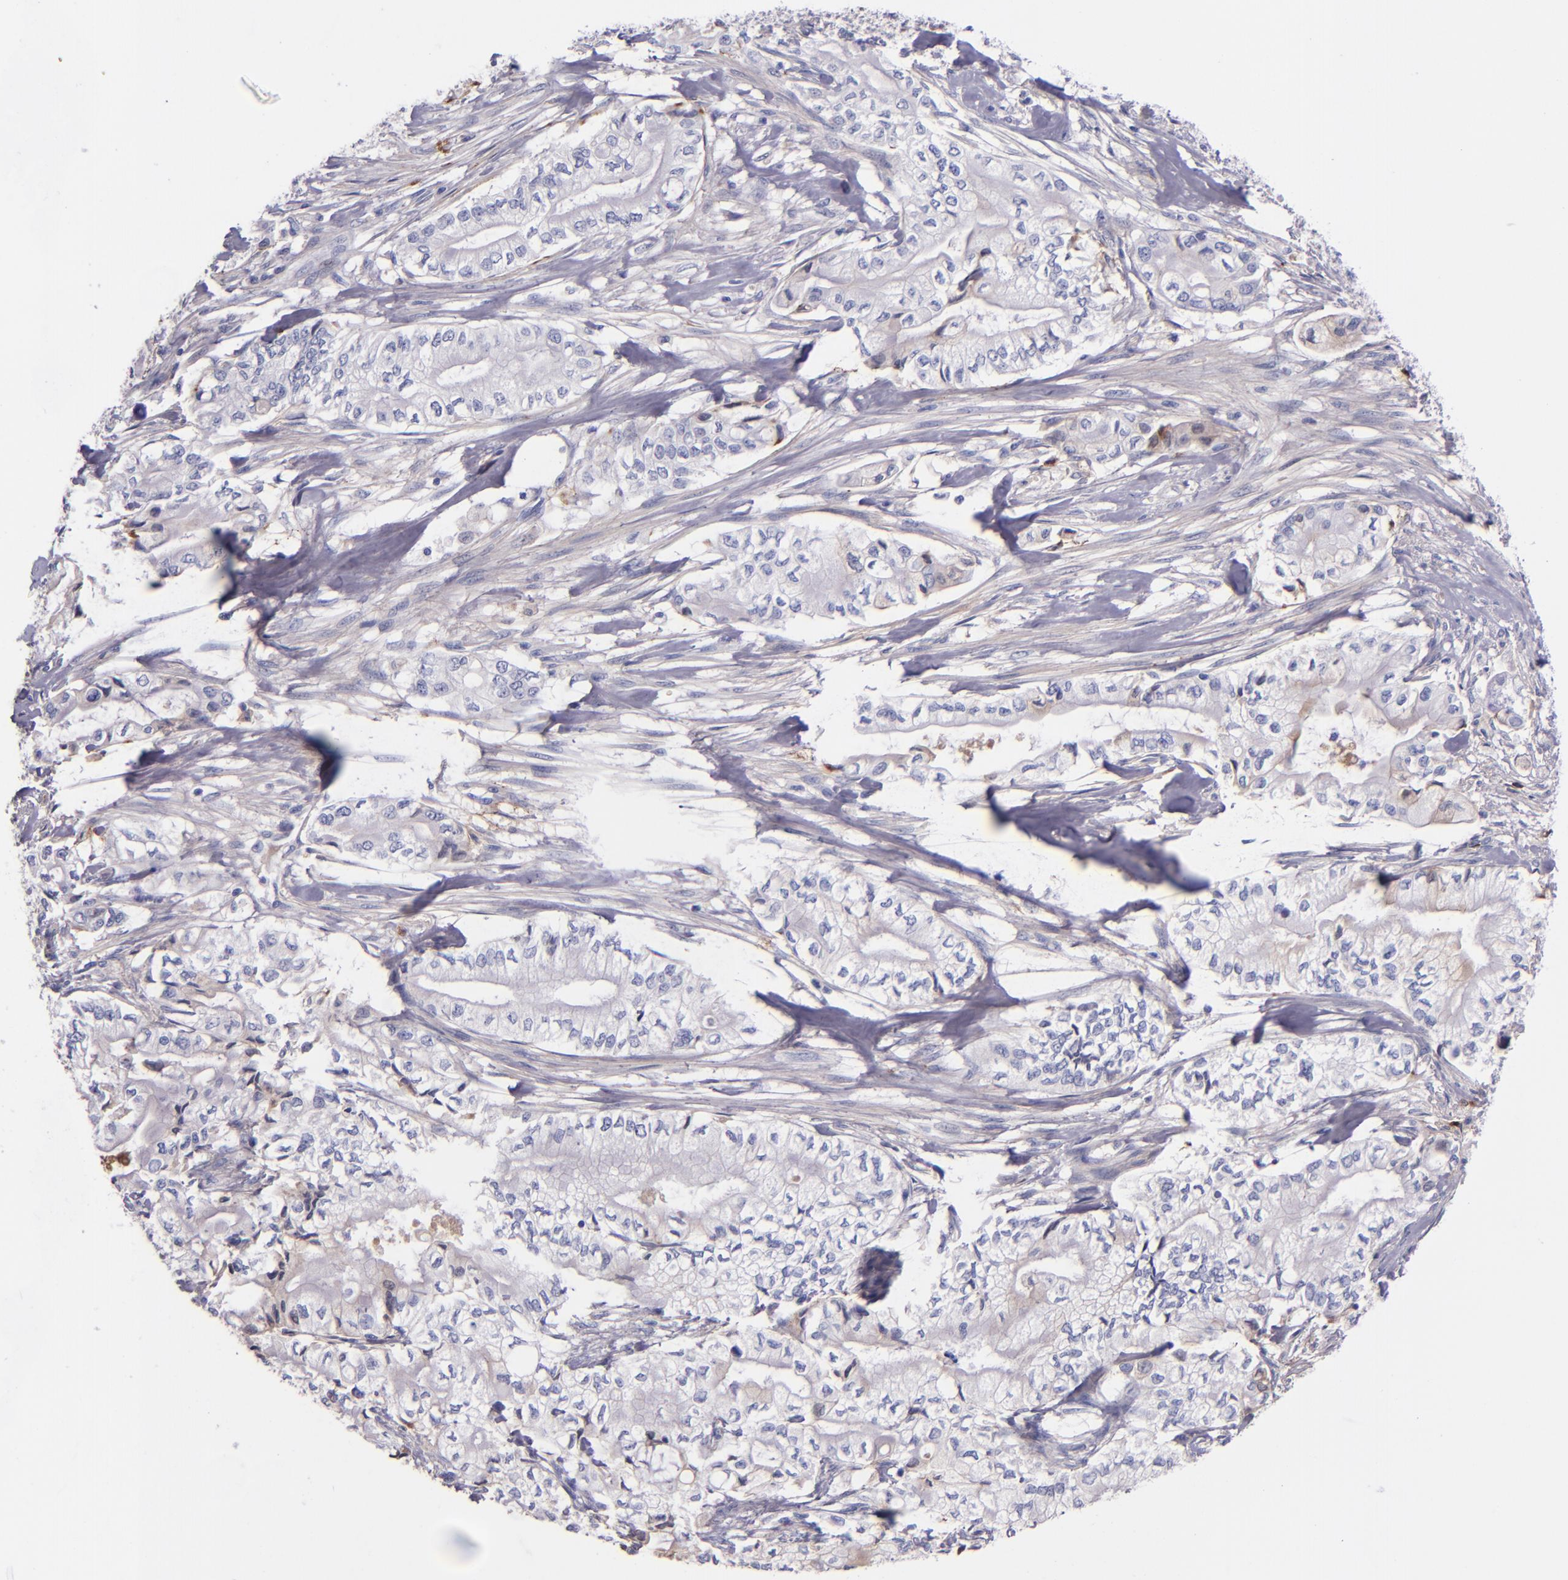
{"staining": {"intensity": "negative", "quantity": "none", "location": "none"}, "tissue": "pancreatic cancer", "cell_type": "Tumor cells", "image_type": "cancer", "snomed": [{"axis": "morphology", "description": "Adenocarcinoma, NOS"}, {"axis": "topography", "description": "Pancreas"}], "caption": "IHC histopathology image of neoplastic tissue: human pancreatic adenocarcinoma stained with DAB (3,3'-diaminobenzidine) shows no significant protein positivity in tumor cells.", "gene": "KNG1", "patient": {"sex": "male", "age": 79}}